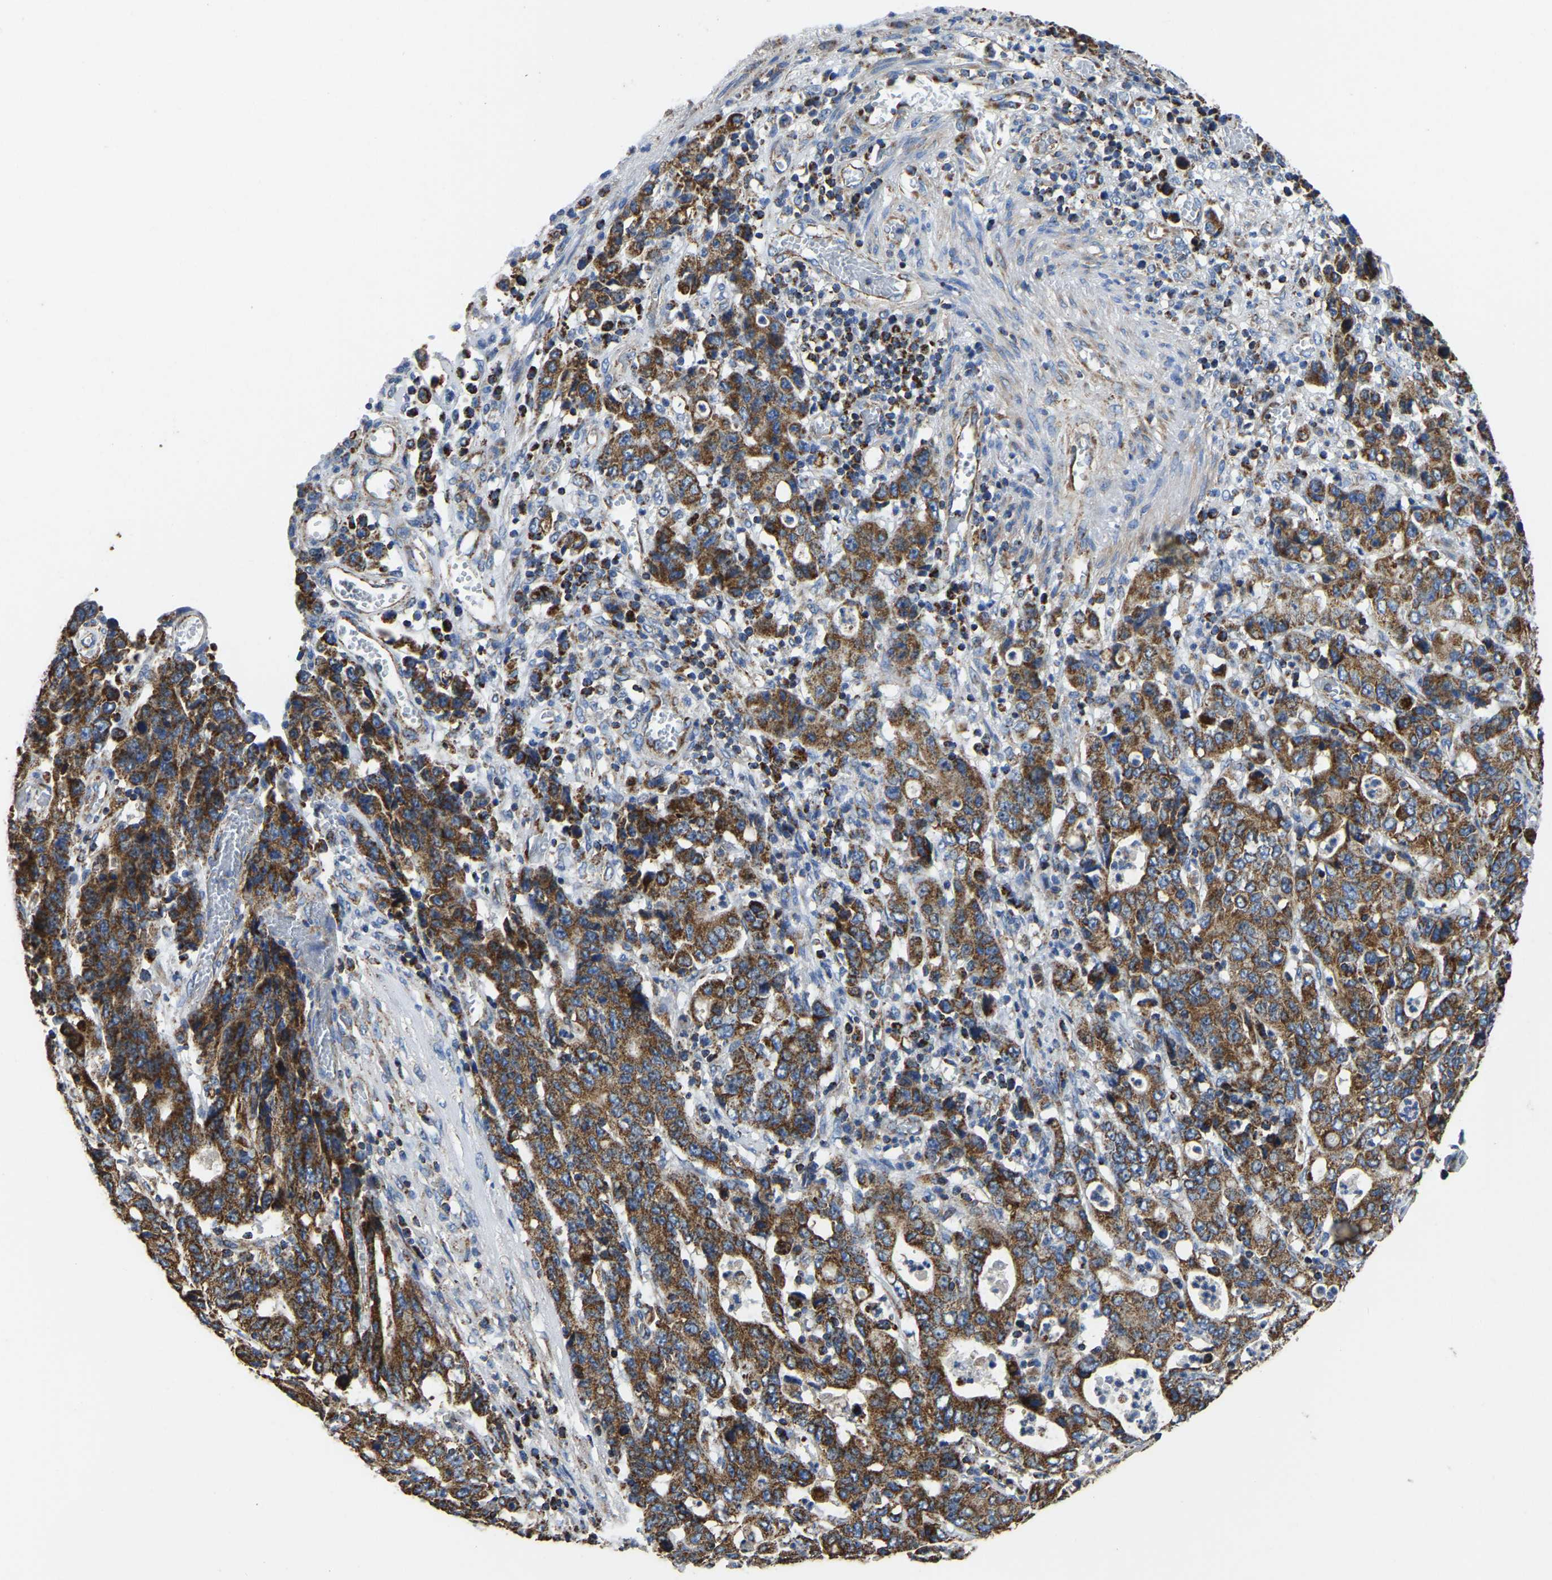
{"staining": {"intensity": "strong", "quantity": ">75%", "location": "cytoplasmic/membranous"}, "tissue": "stomach cancer", "cell_type": "Tumor cells", "image_type": "cancer", "snomed": [{"axis": "morphology", "description": "Adenocarcinoma, NOS"}, {"axis": "topography", "description": "Stomach, upper"}], "caption": "Stomach cancer was stained to show a protein in brown. There is high levels of strong cytoplasmic/membranous staining in about >75% of tumor cells.", "gene": "ETFA", "patient": {"sex": "male", "age": 69}}